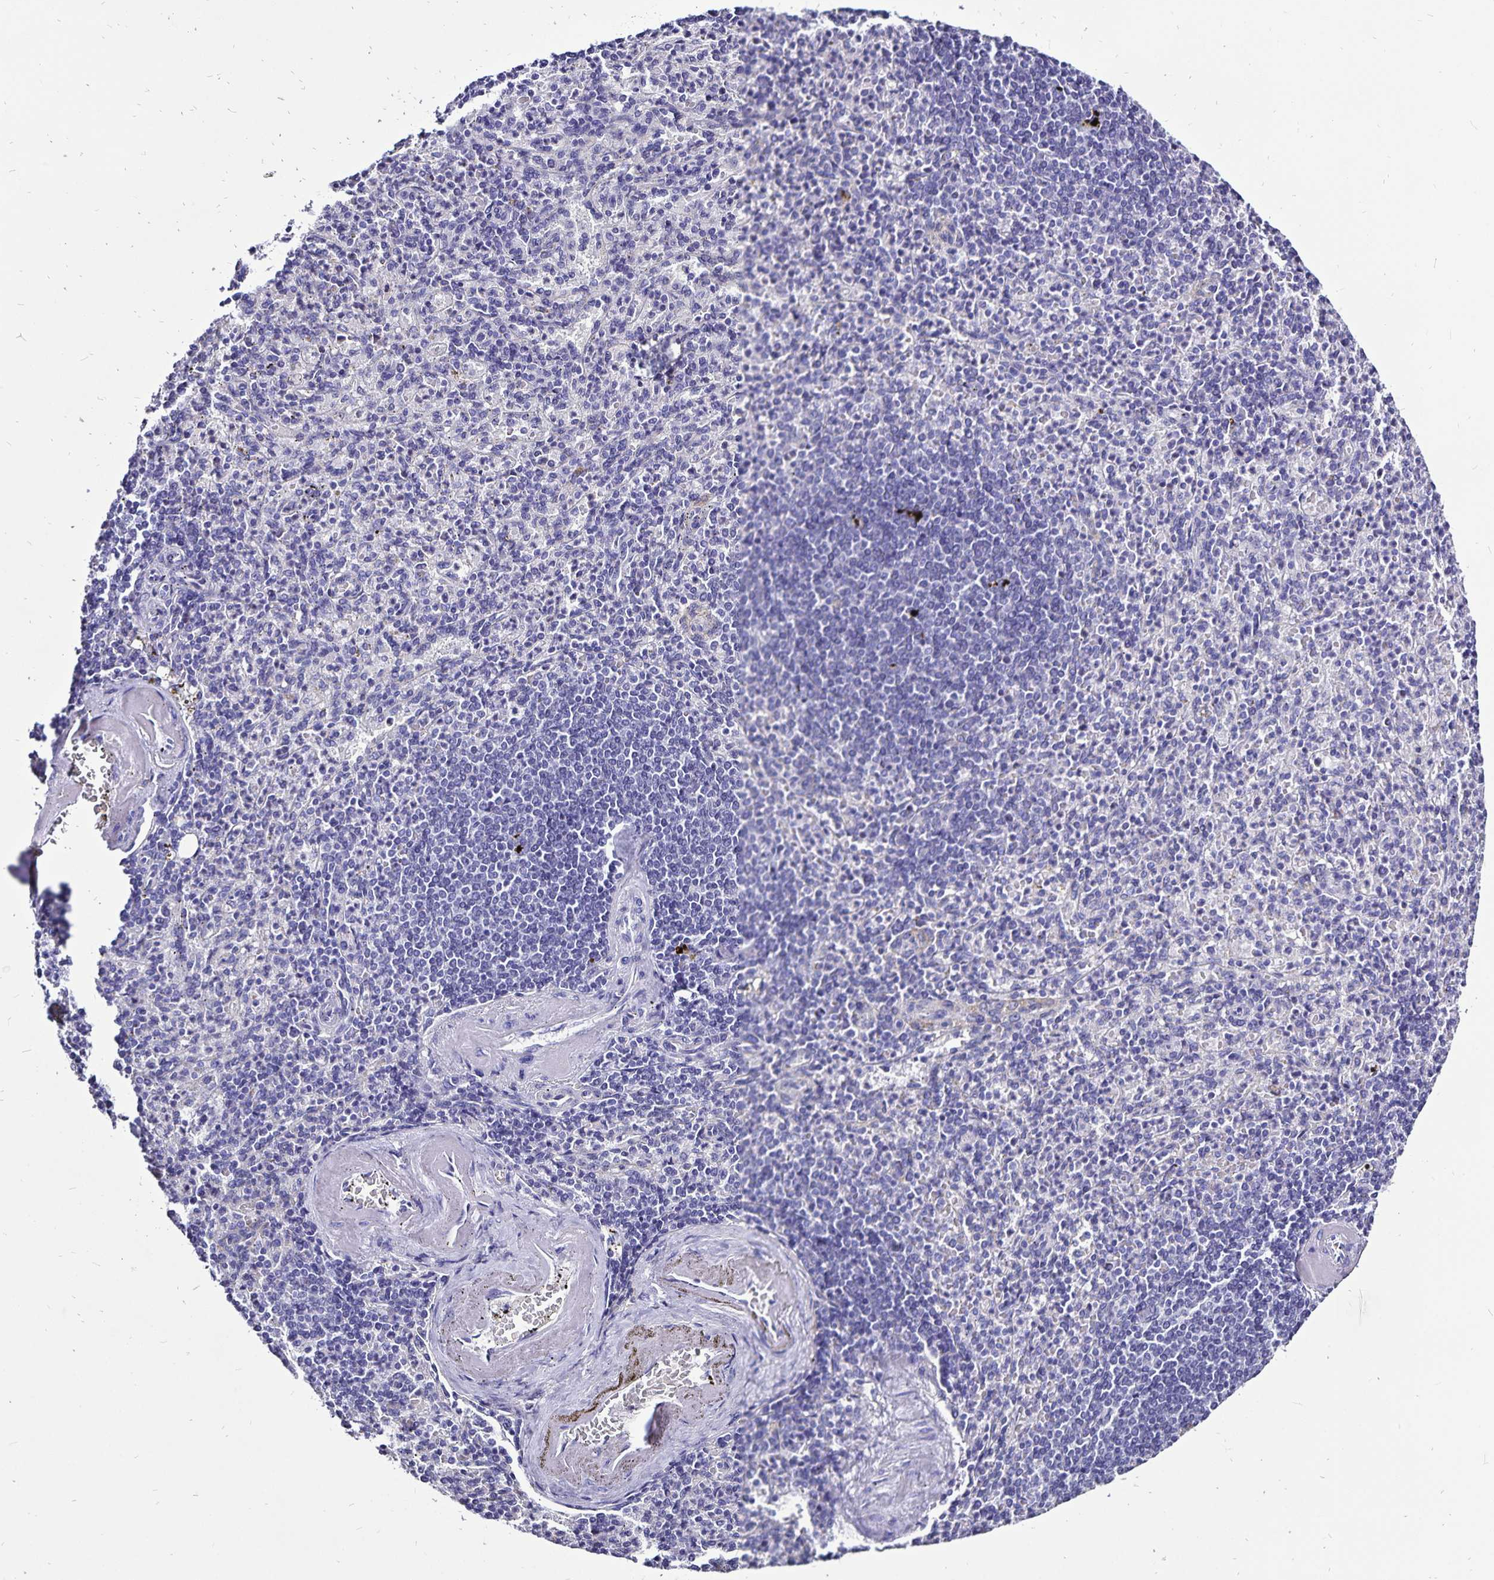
{"staining": {"intensity": "negative", "quantity": "none", "location": "none"}, "tissue": "spleen", "cell_type": "Cells in red pulp", "image_type": "normal", "snomed": [{"axis": "morphology", "description": "Normal tissue, NOS"}, {"axis": "topography", "description": "Spleen"}], "caption": "IHC histopathology image of unremarkable spleen stained for a protein (brown), which exhibits no expression in cells in red pulp.", "gene": "PLAC1", "patient": {"sex": "female", "age": 74}}